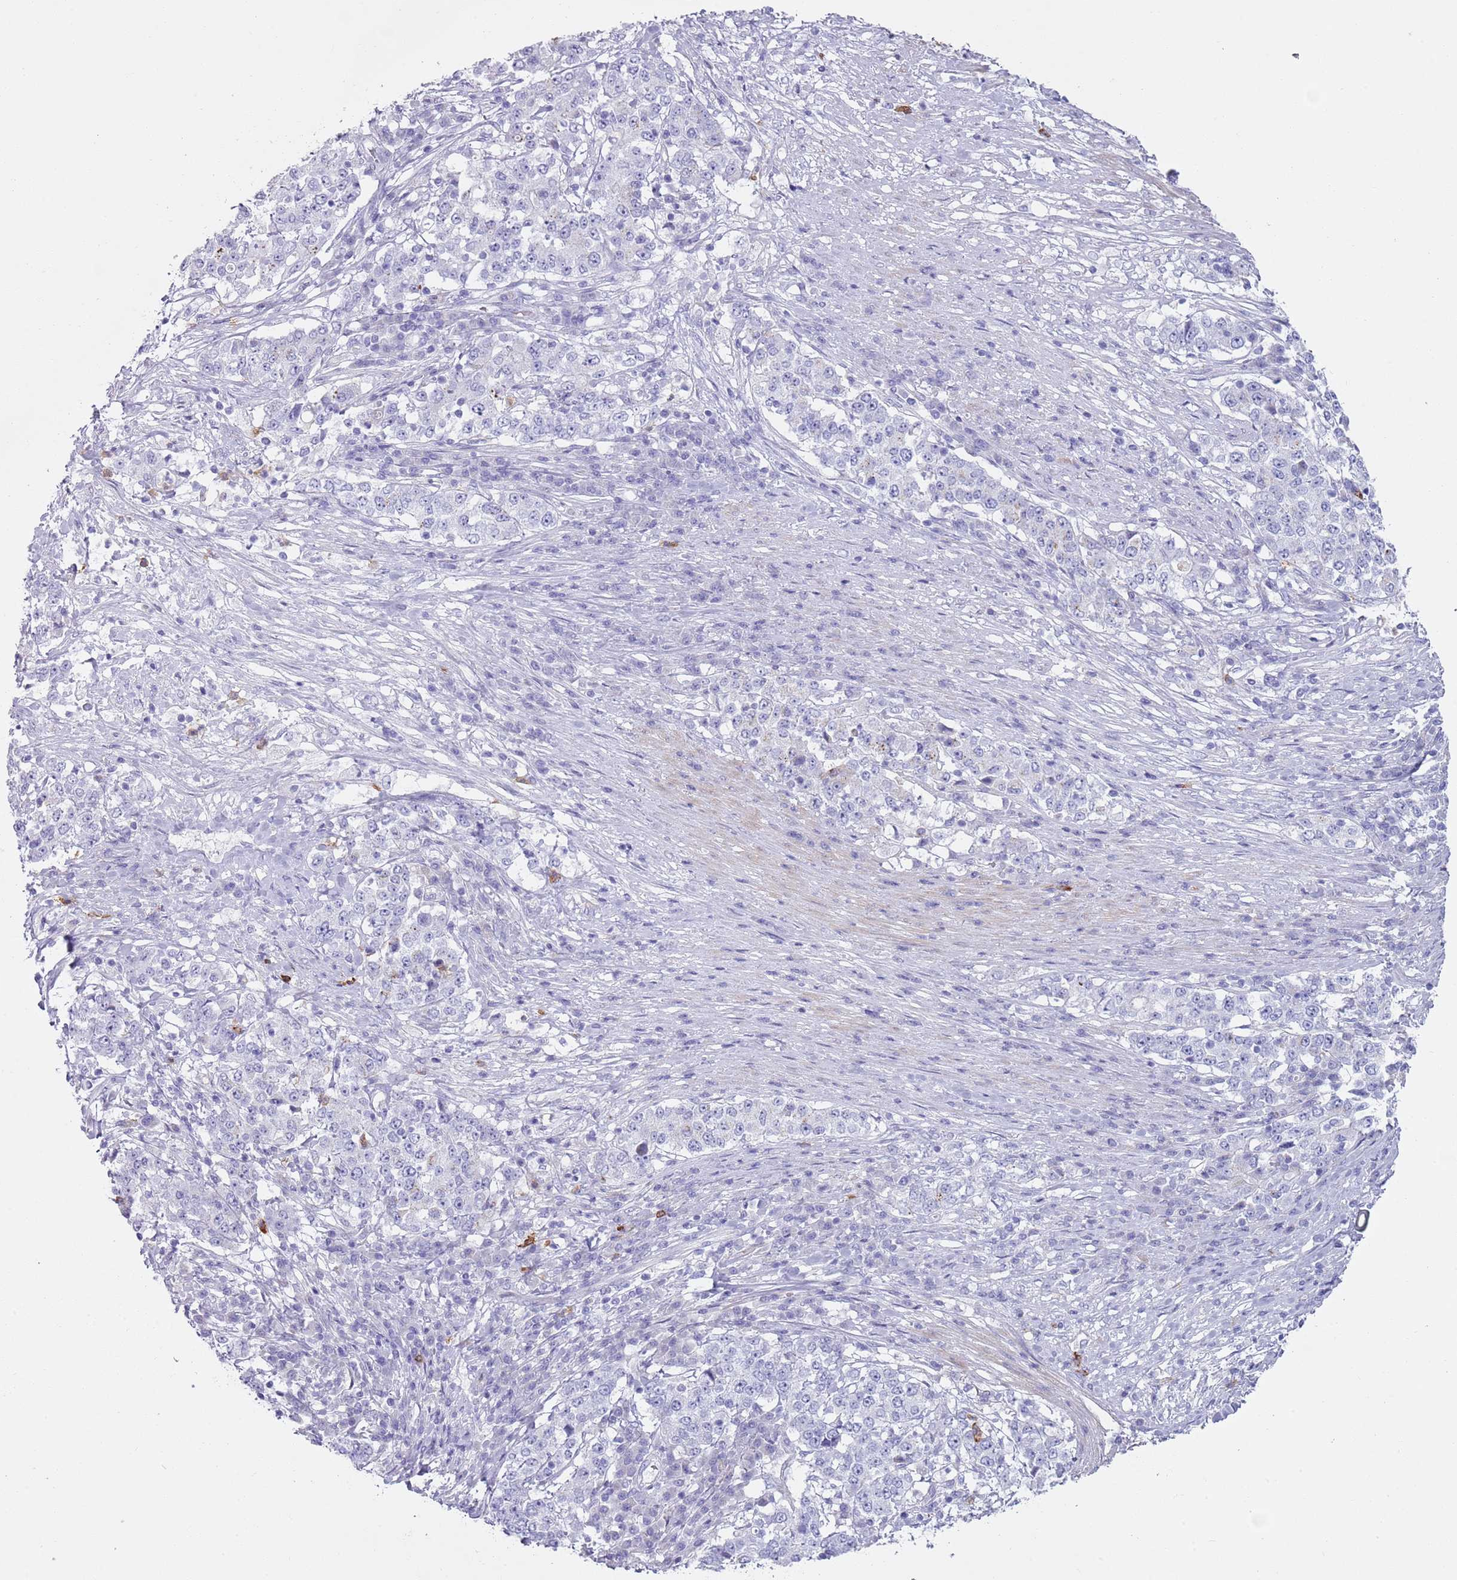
{"staining": {"intensity": "negative", "quantity": "none", "location": "none"}, "tissue": "stomach cancer", "cell_type": "Tumor cells", "image_type": "cancer", "snomed": [{"axis": "morphology", "description": "Adenocarcinoma, NOS"}, {"axis": "topography", "description": "Stomach"}], "caption": "The histopathology image shows no staining of tumor cells in adenocarcinoma (stomach).", "gene": "CD177", "patient": {"sex": "male", "age": 59}}